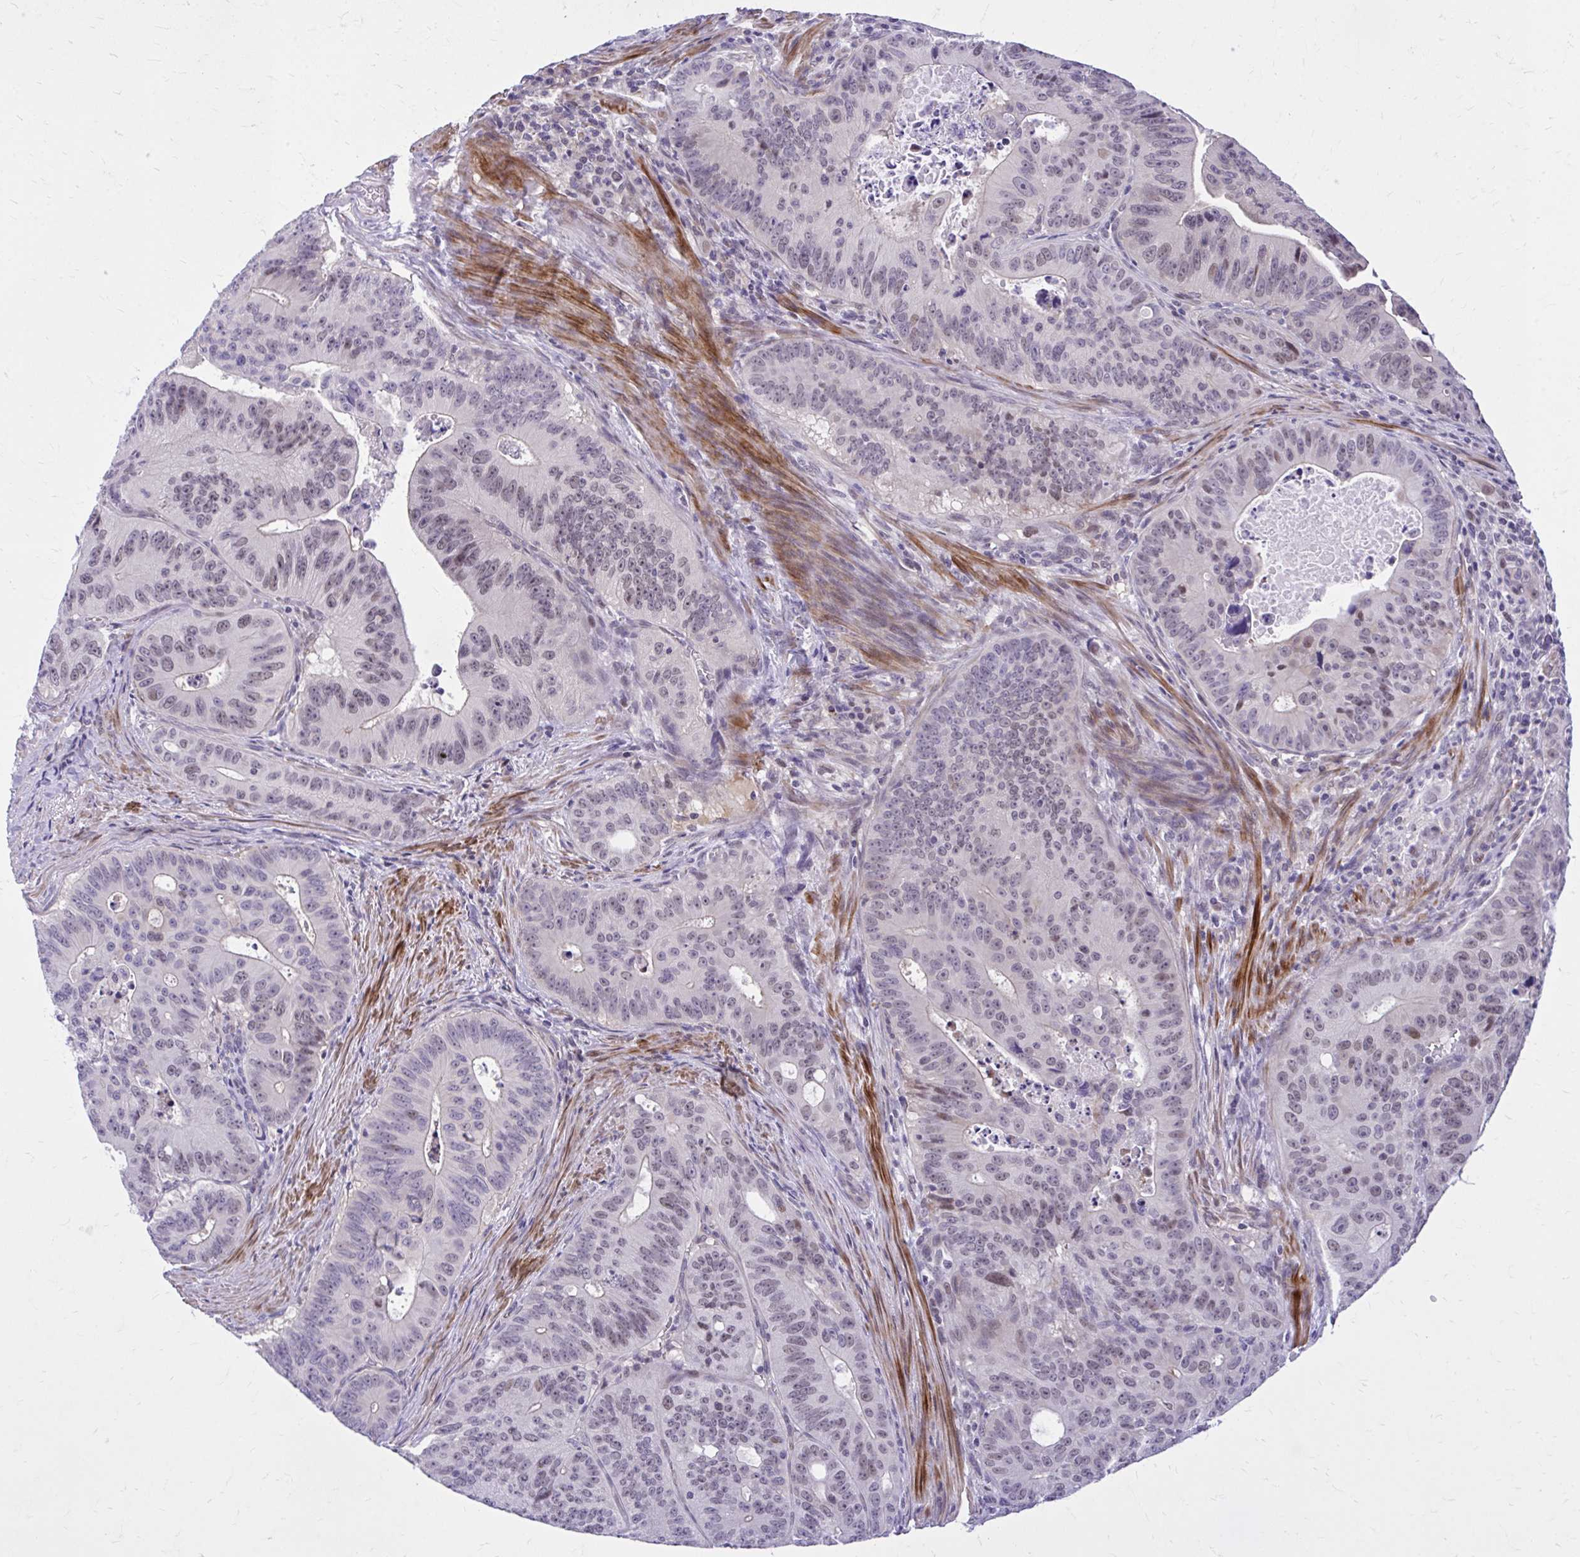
{"staining": {"intensity": "weak", "quantity": "25%-75%", "location": "nuclear"}, "tissue": "colorectal cancer", "cell_type": "Tumor cells", "image_type": "cancer", "snomed": [{"axis": "morphology", "description": "Adenocarcinoma, NOS"}, {"axis": "topography", "description": "Colon"}], "caption": "DAB (3,3'-diaminobenzidine) immunohistochemical staining of colorectal cancer (adenocarcinoma) displays weak nuclear protein expression in approximately 25%-75% of tumor cells. Immunohistochemistry stains the protein of interest in brown and the nuclei are stained blue.", "gene": "ZBTB25", "patient": {"sex": "male", "age": 62}}